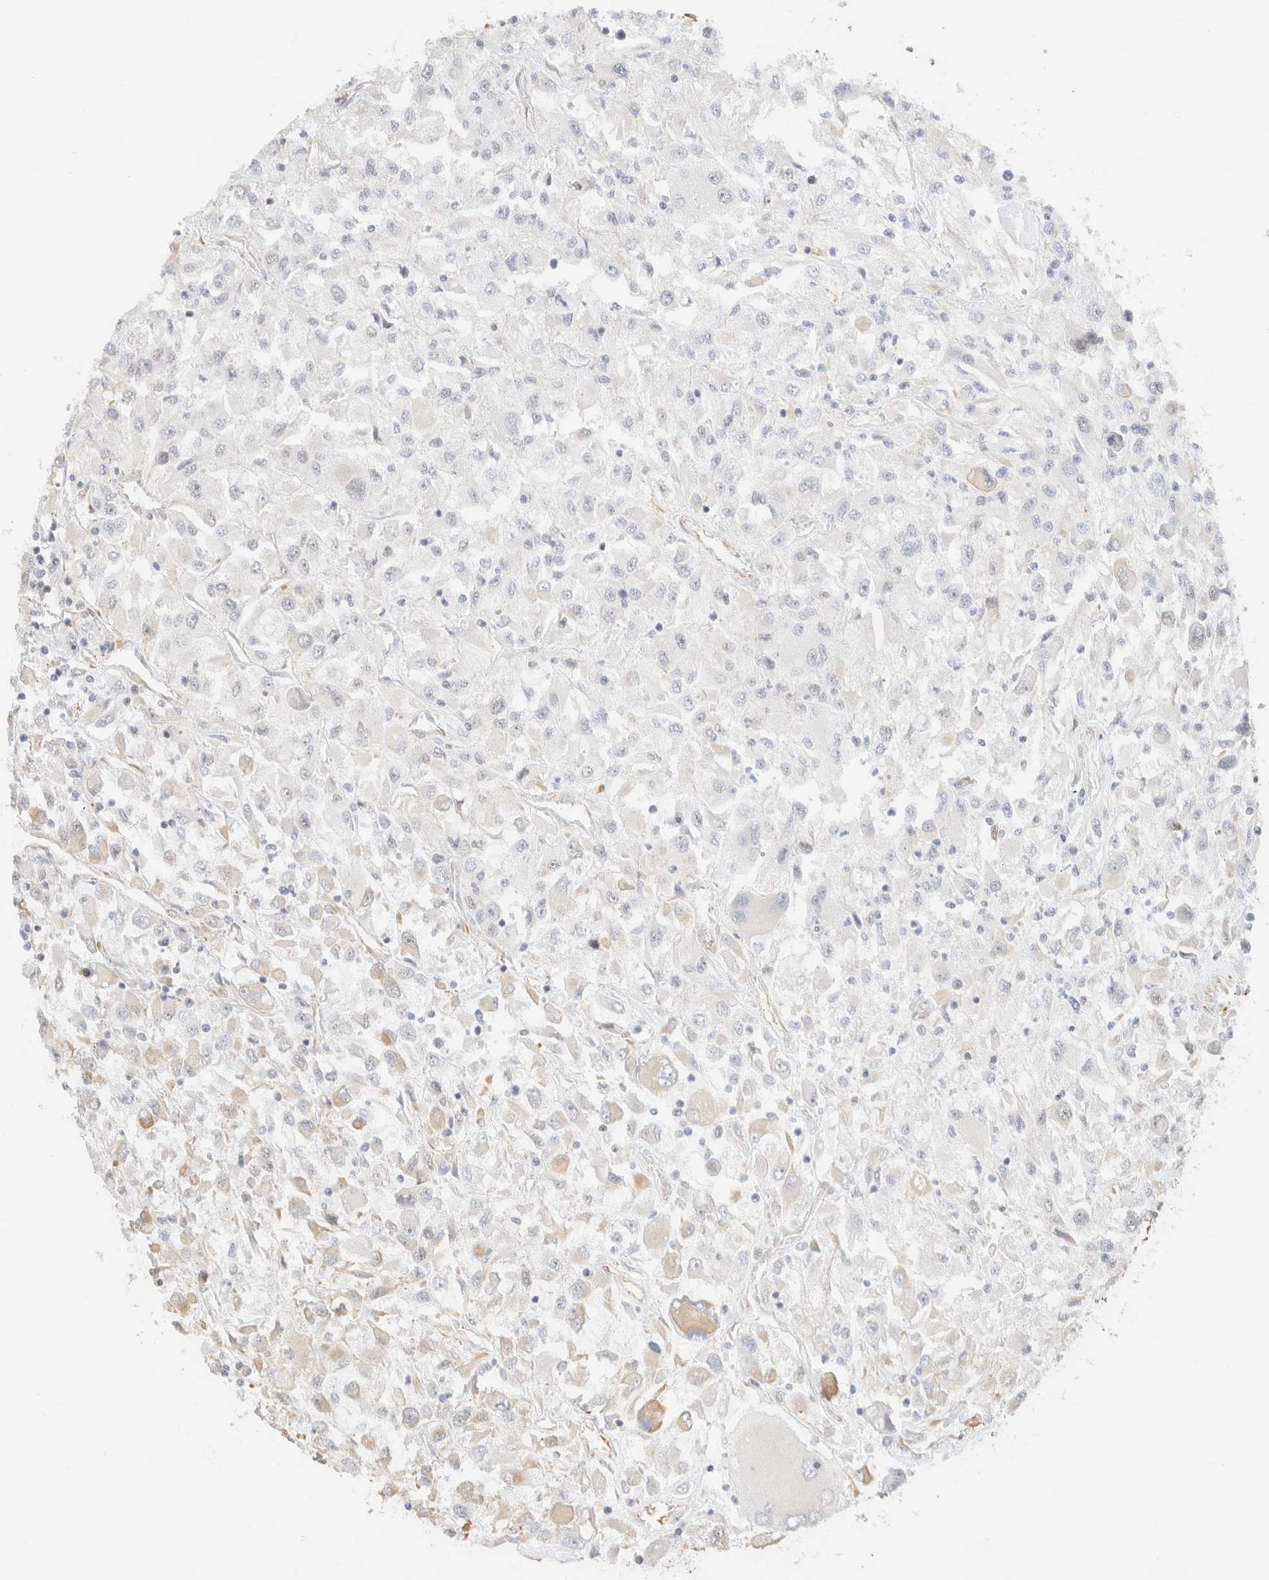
{"staining": {"intensity": "negative", "quantity": "none", "location": "none"}, "tissue": "renal cancer", "cell_type": "Tumor cells", "image_type": "cancer", "snomed": [{"axis": "morphology", "description": "Adenocarcinoma, NOS"}, {"axis": "topography", "description": "Kidney"}], "caption": "Tumor cells show no significant protein positivity in adenocarcinoma (renal).", "gene": "ARID5A", "patient": {"sex": "female", "age": 52}}